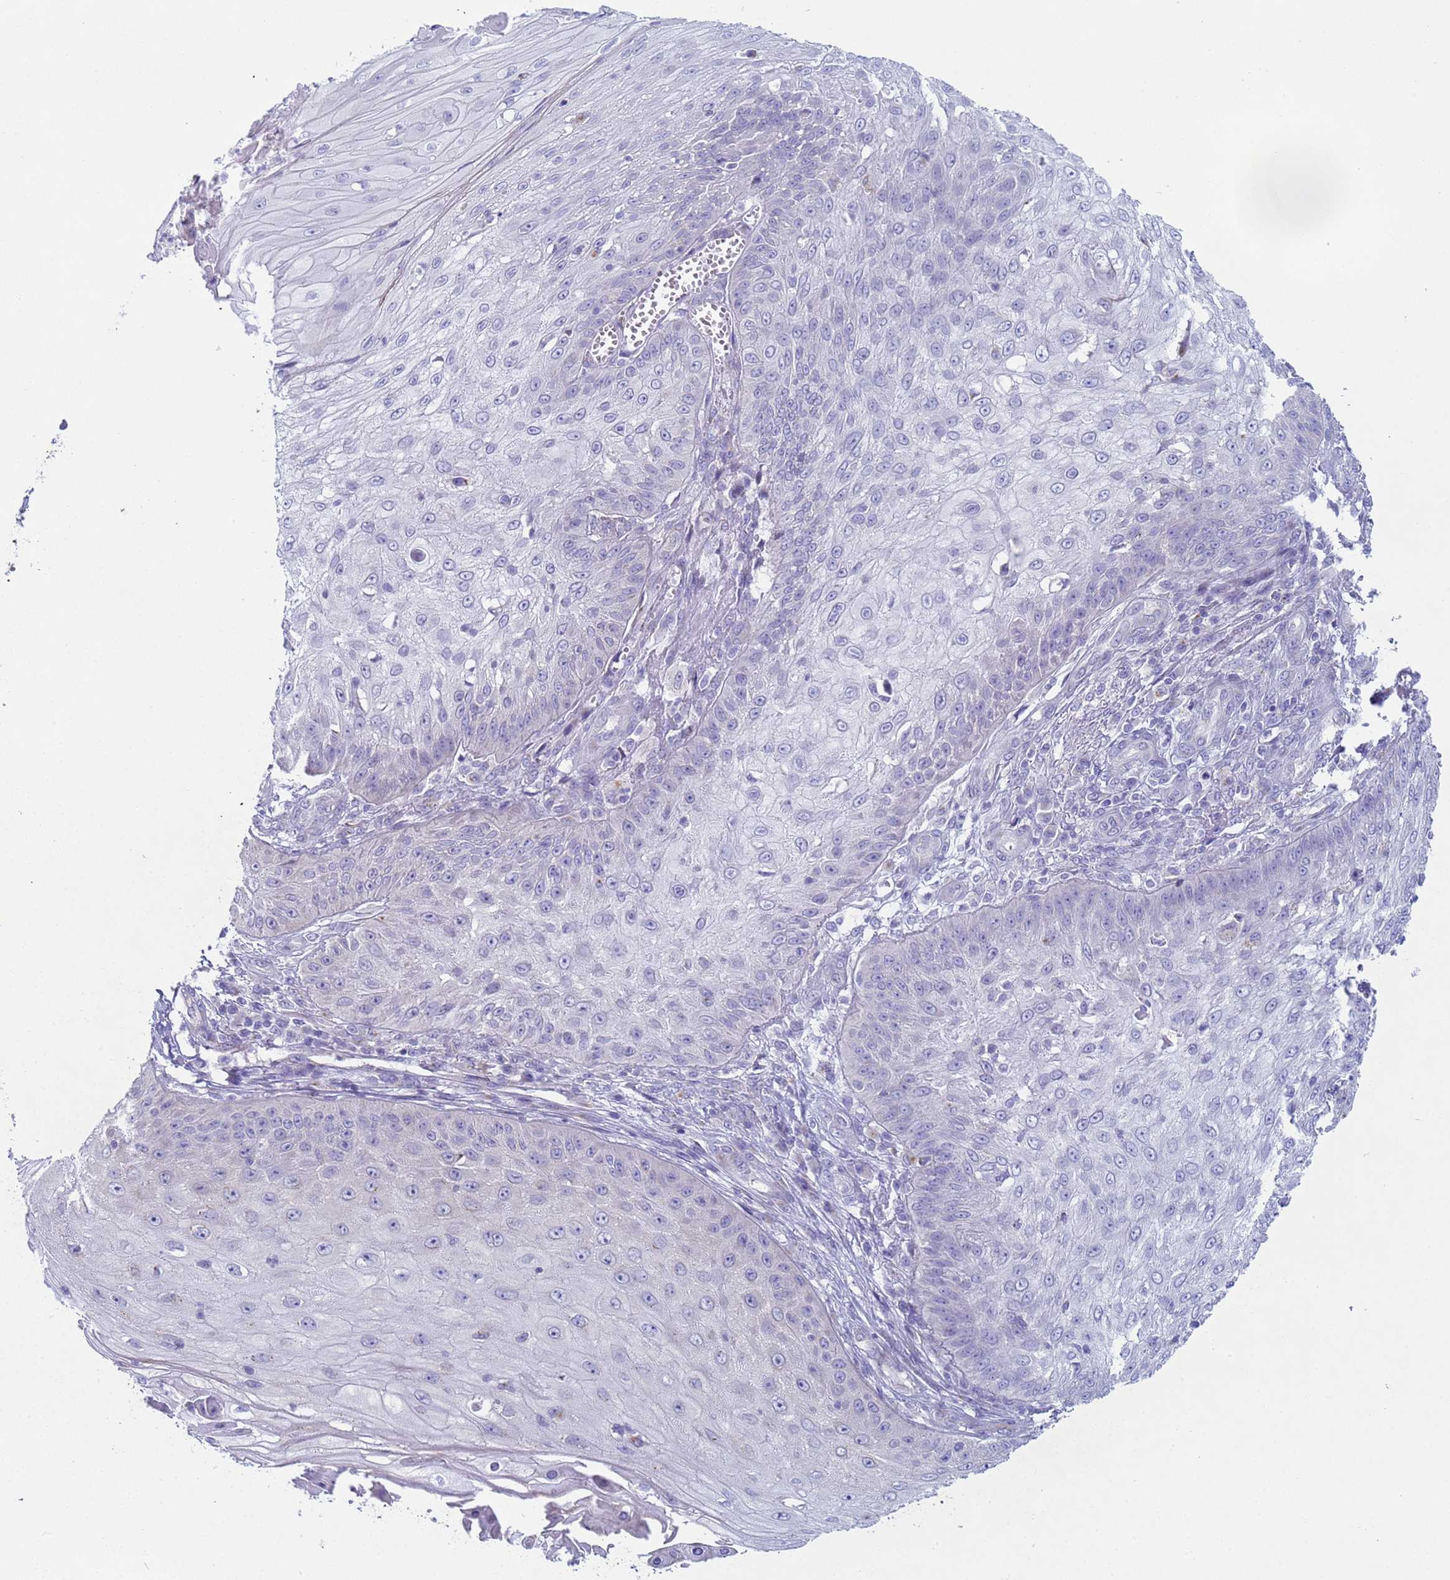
{"staining": {"intensity": "negative", "quantity": "none", "location": "none"}, "tissue": "skin cancer", "cell_type": "Tumor cells", "image_type": "cancer", "snomed": [{"axis": "morphology", "description": "Squamous cell carcinoma, NOS"}, {"axis": "topography", "description": "Skin"}], "caption": "The immunohistochemistry (IHC) image has no significant positivity in tumor cells of skin cancer tissue.", "gene": "CR1", "patient": {"sex": "male", "age": 70}}